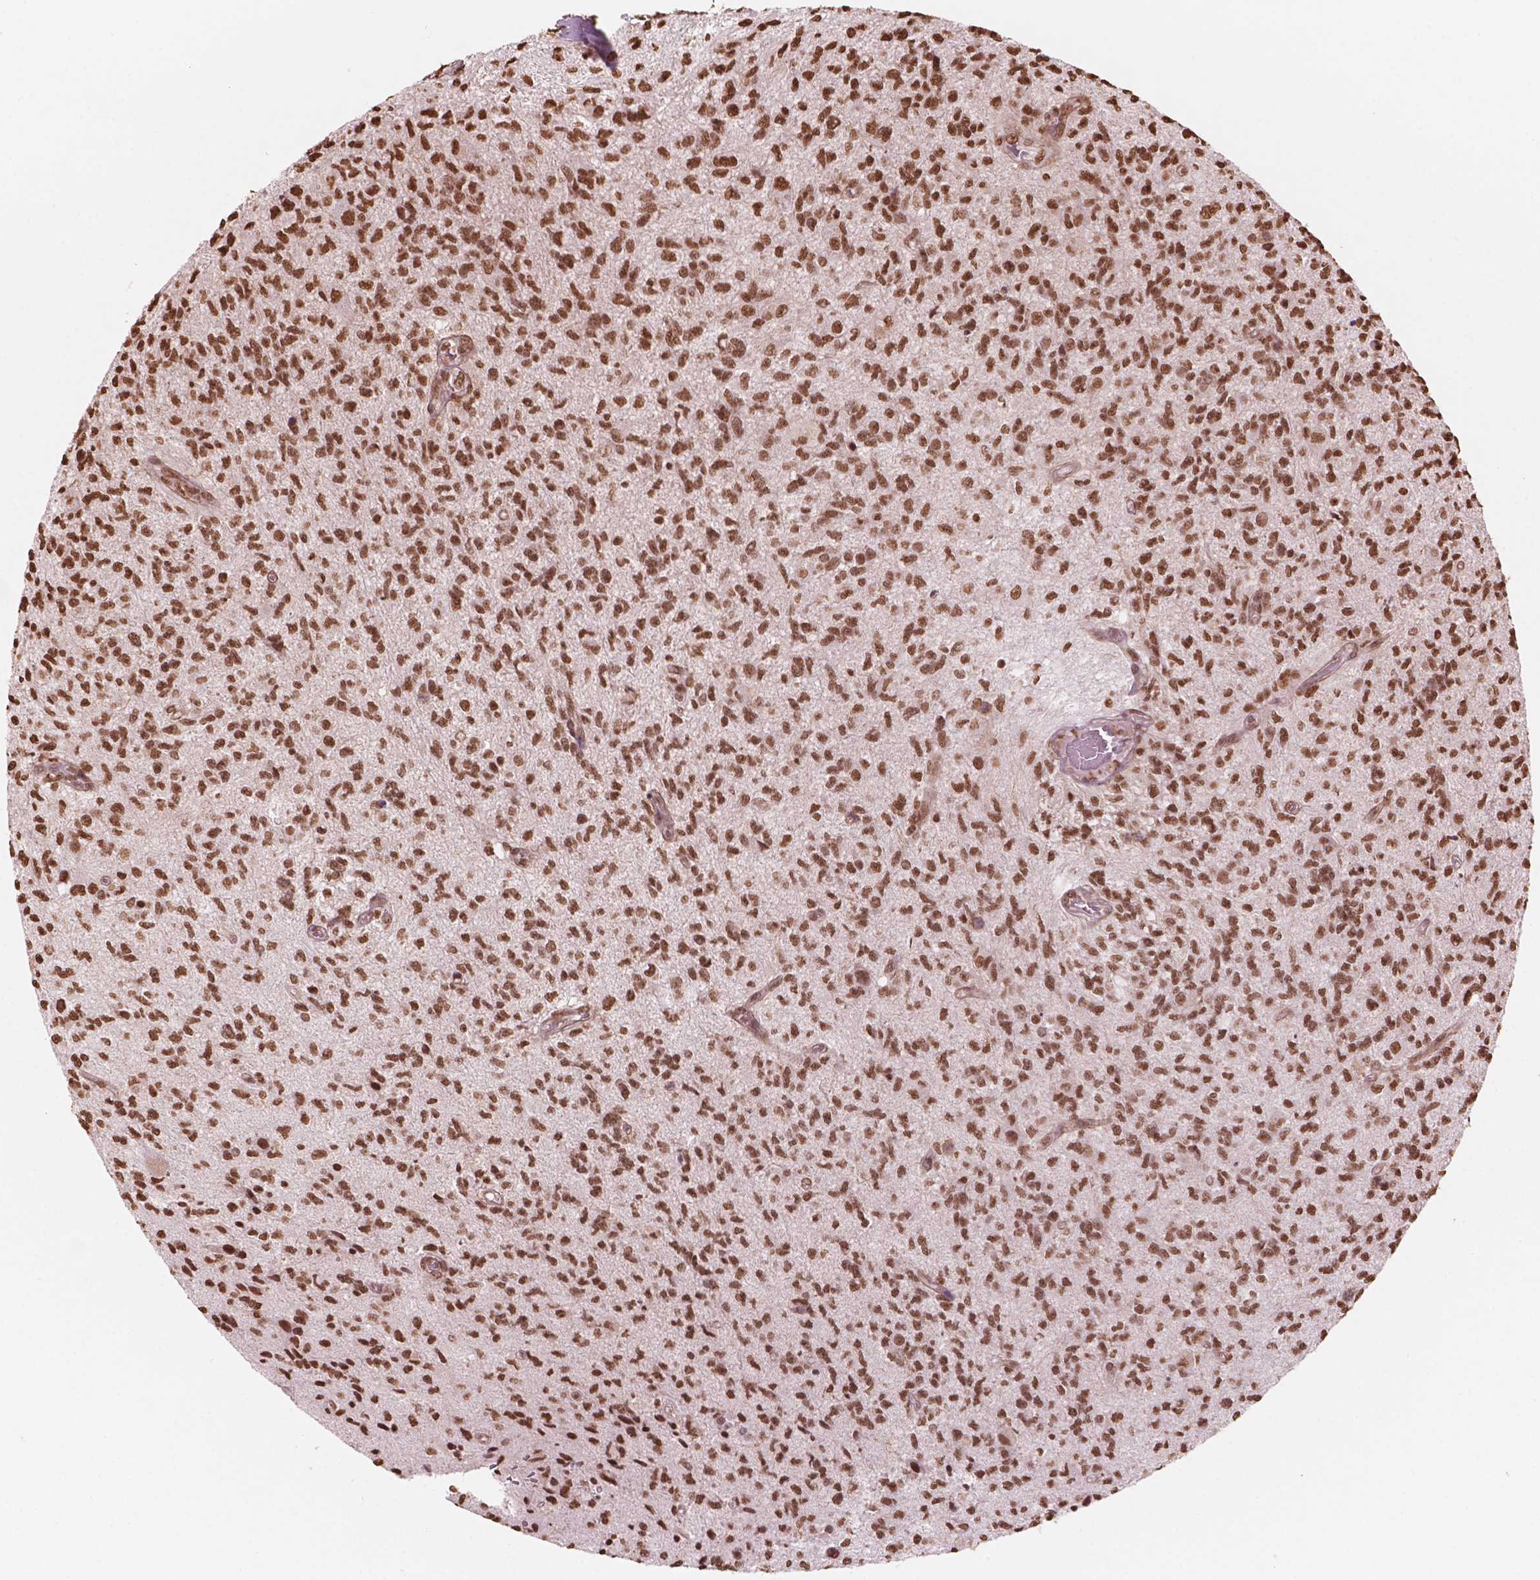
{"staining": {"intensity": "moderate", "quantity": ">75%", "location": "nuclear"}, "tissue": "glioma", "cell_type": "Tumor cells", "image_type": "cancer", "snomed": [{"axis": "morphology", "description": "Glioma, malignant, High grade"}, {"axis": "topography", "description": "Brain"}], "caption": "This micrograph displays IHC staining of human glioma, with medium moderate nuclear expression in approximately >75% of tumor cells.", "gene": "GTF3C5", "patient": {"sex": "male", "age": 56}}